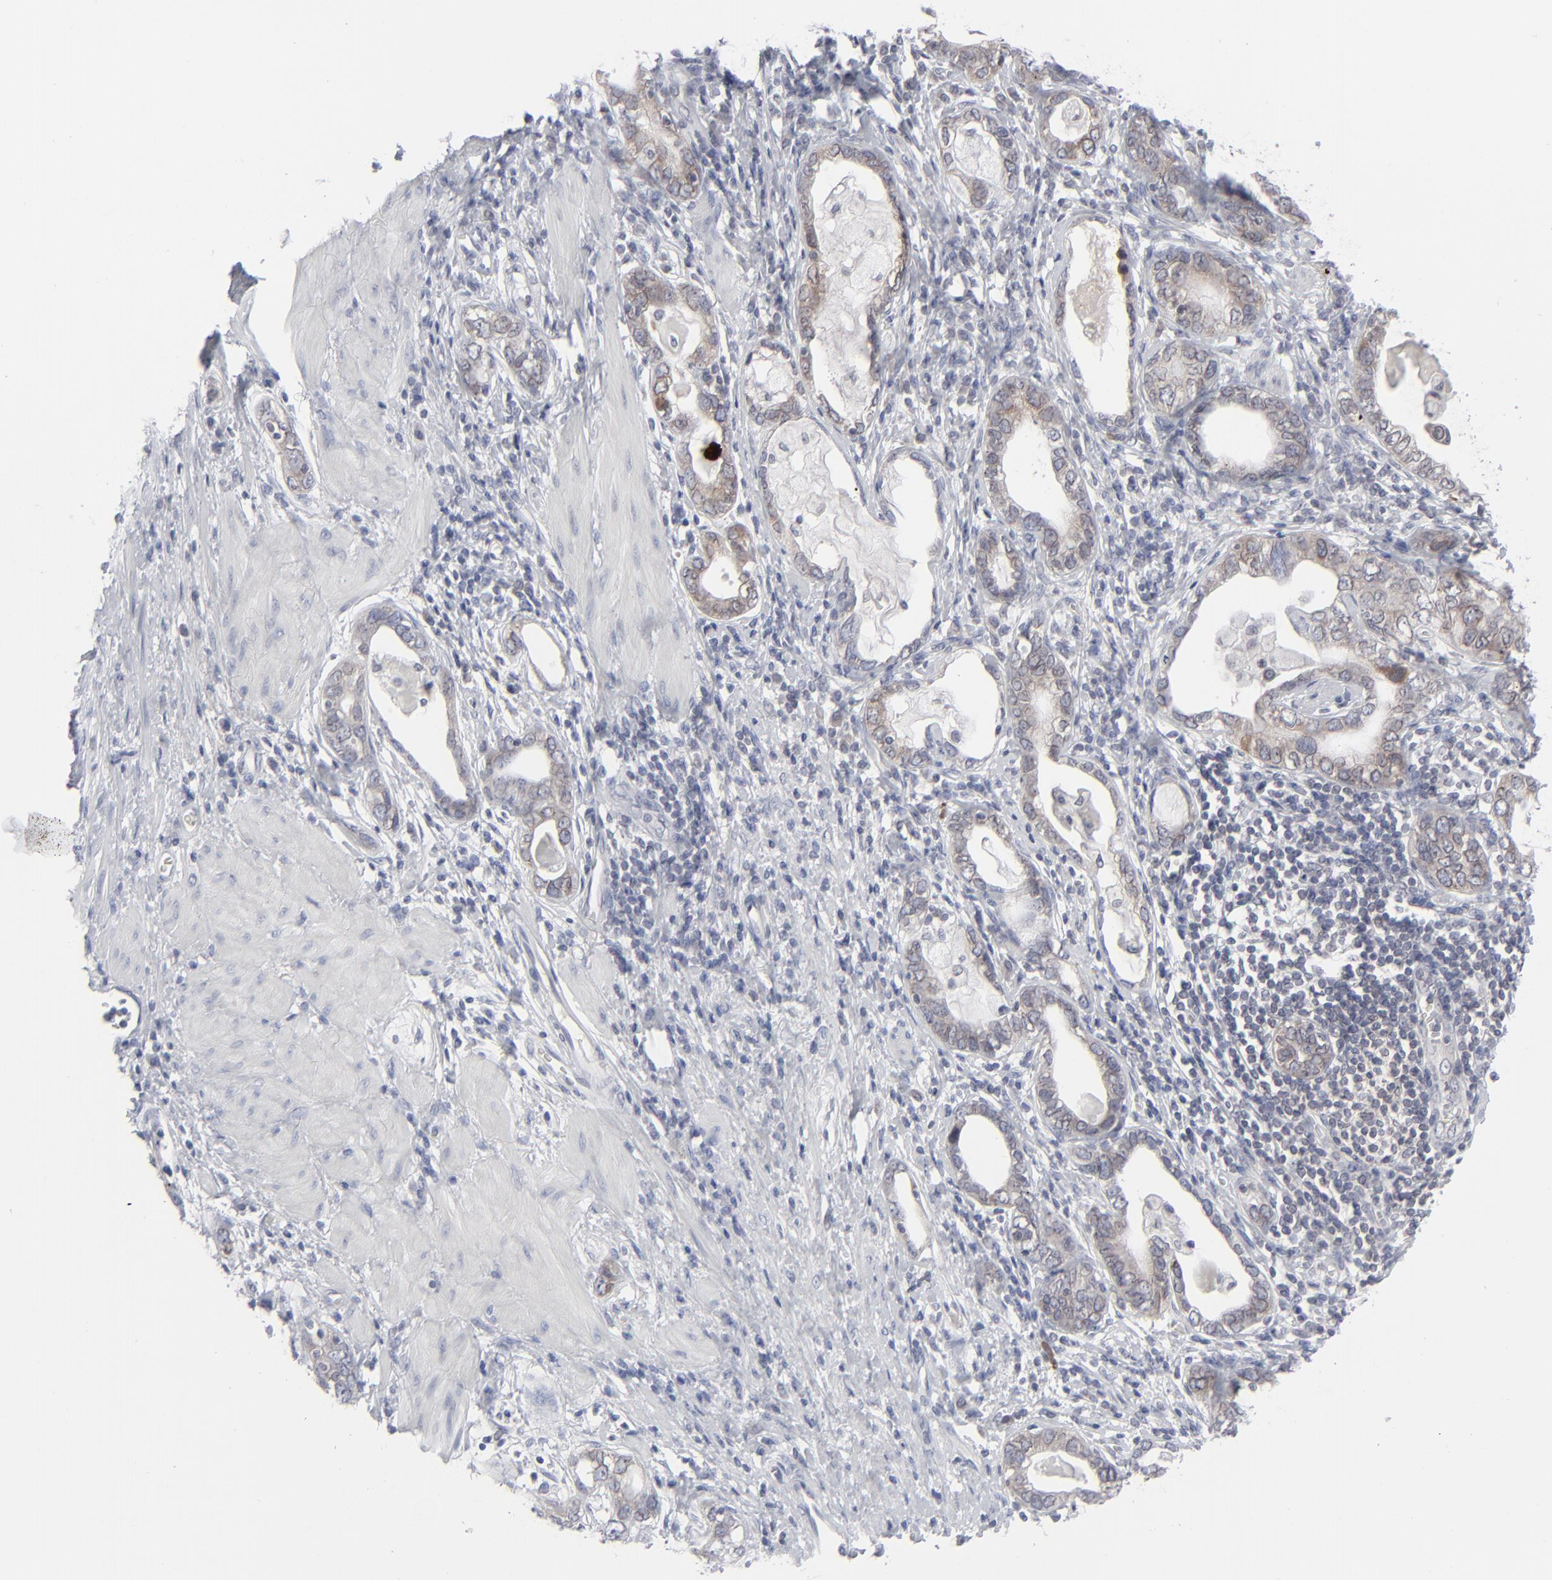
{"staining": {"intensity": "weak", "quantity": "<25%", "location": "cytoplasmic/membranous"}, "tissue": "stomach cancer", "cell_type": "Tumor cells", "image_type": "cancer", "snomed": [{"axis": "morphology", "description": "Adenocarcinoma, NOS"}, {"axis": "topography", "description": "Stomach, lower"}], "caption": "The photomicrograph demonstrates no significant expression in tumor cells of adenocarcinoma (stomach).", "gene": "NUP88", "patient": {"sex": "female", "age": 93}}